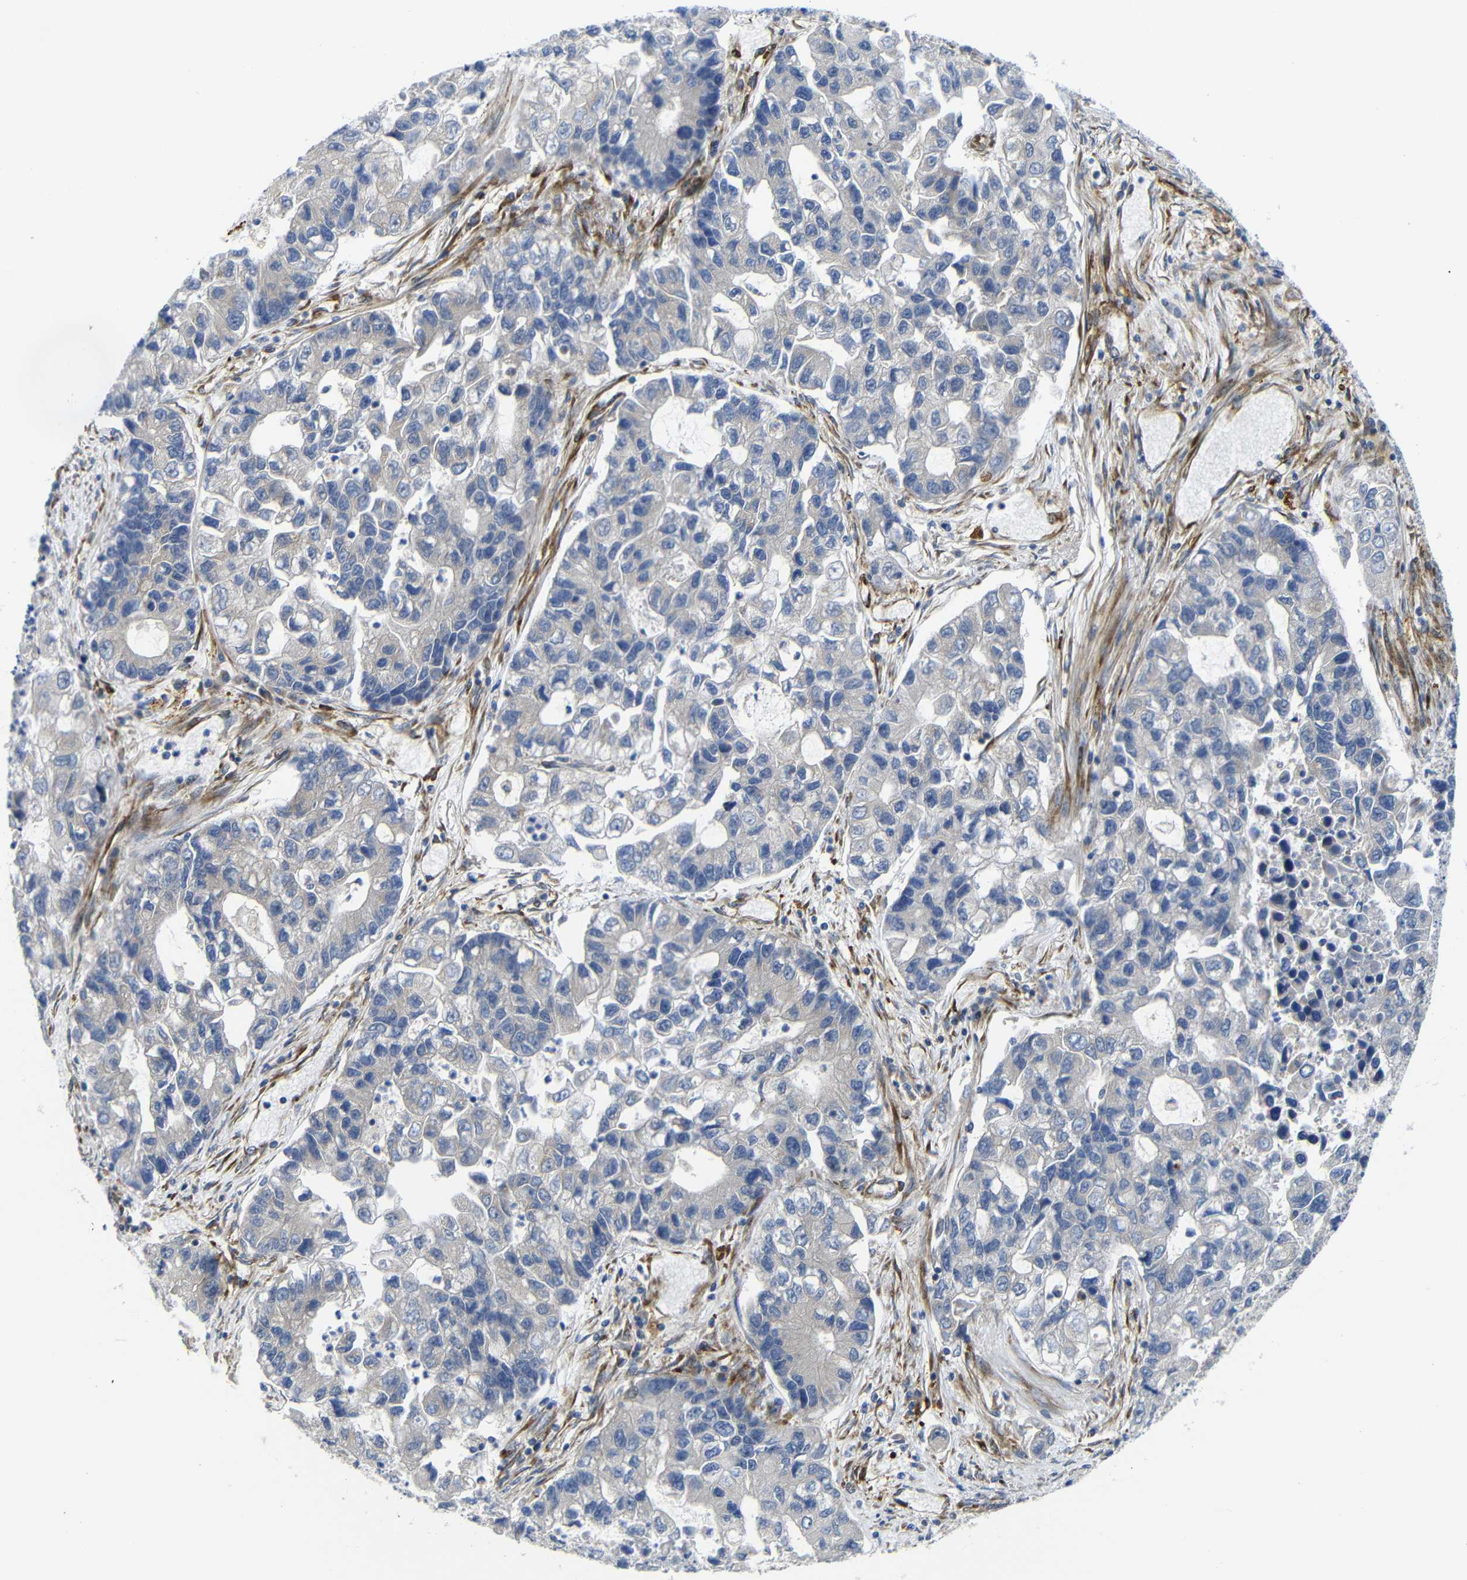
{"staining": {"intensity": "weak", "quantity": "<25%", "location": "cytoplasmic/membranous"}, "tissue": "lung cancer", "cell_type": "Tumor cells", "image_type": "cancer", "snomed": [{"axis": "morphology", "description": "Adenocarcinoma, NOS"}, {"axis": "topography", "description": "Lung"}], "caption": "DAB immunohistochemical staining of human lung adenocarcinoma exhibits no significant expression in tumor cells.", "gene": "PARP14", "patient": {"sex": "female", "age": 51}}